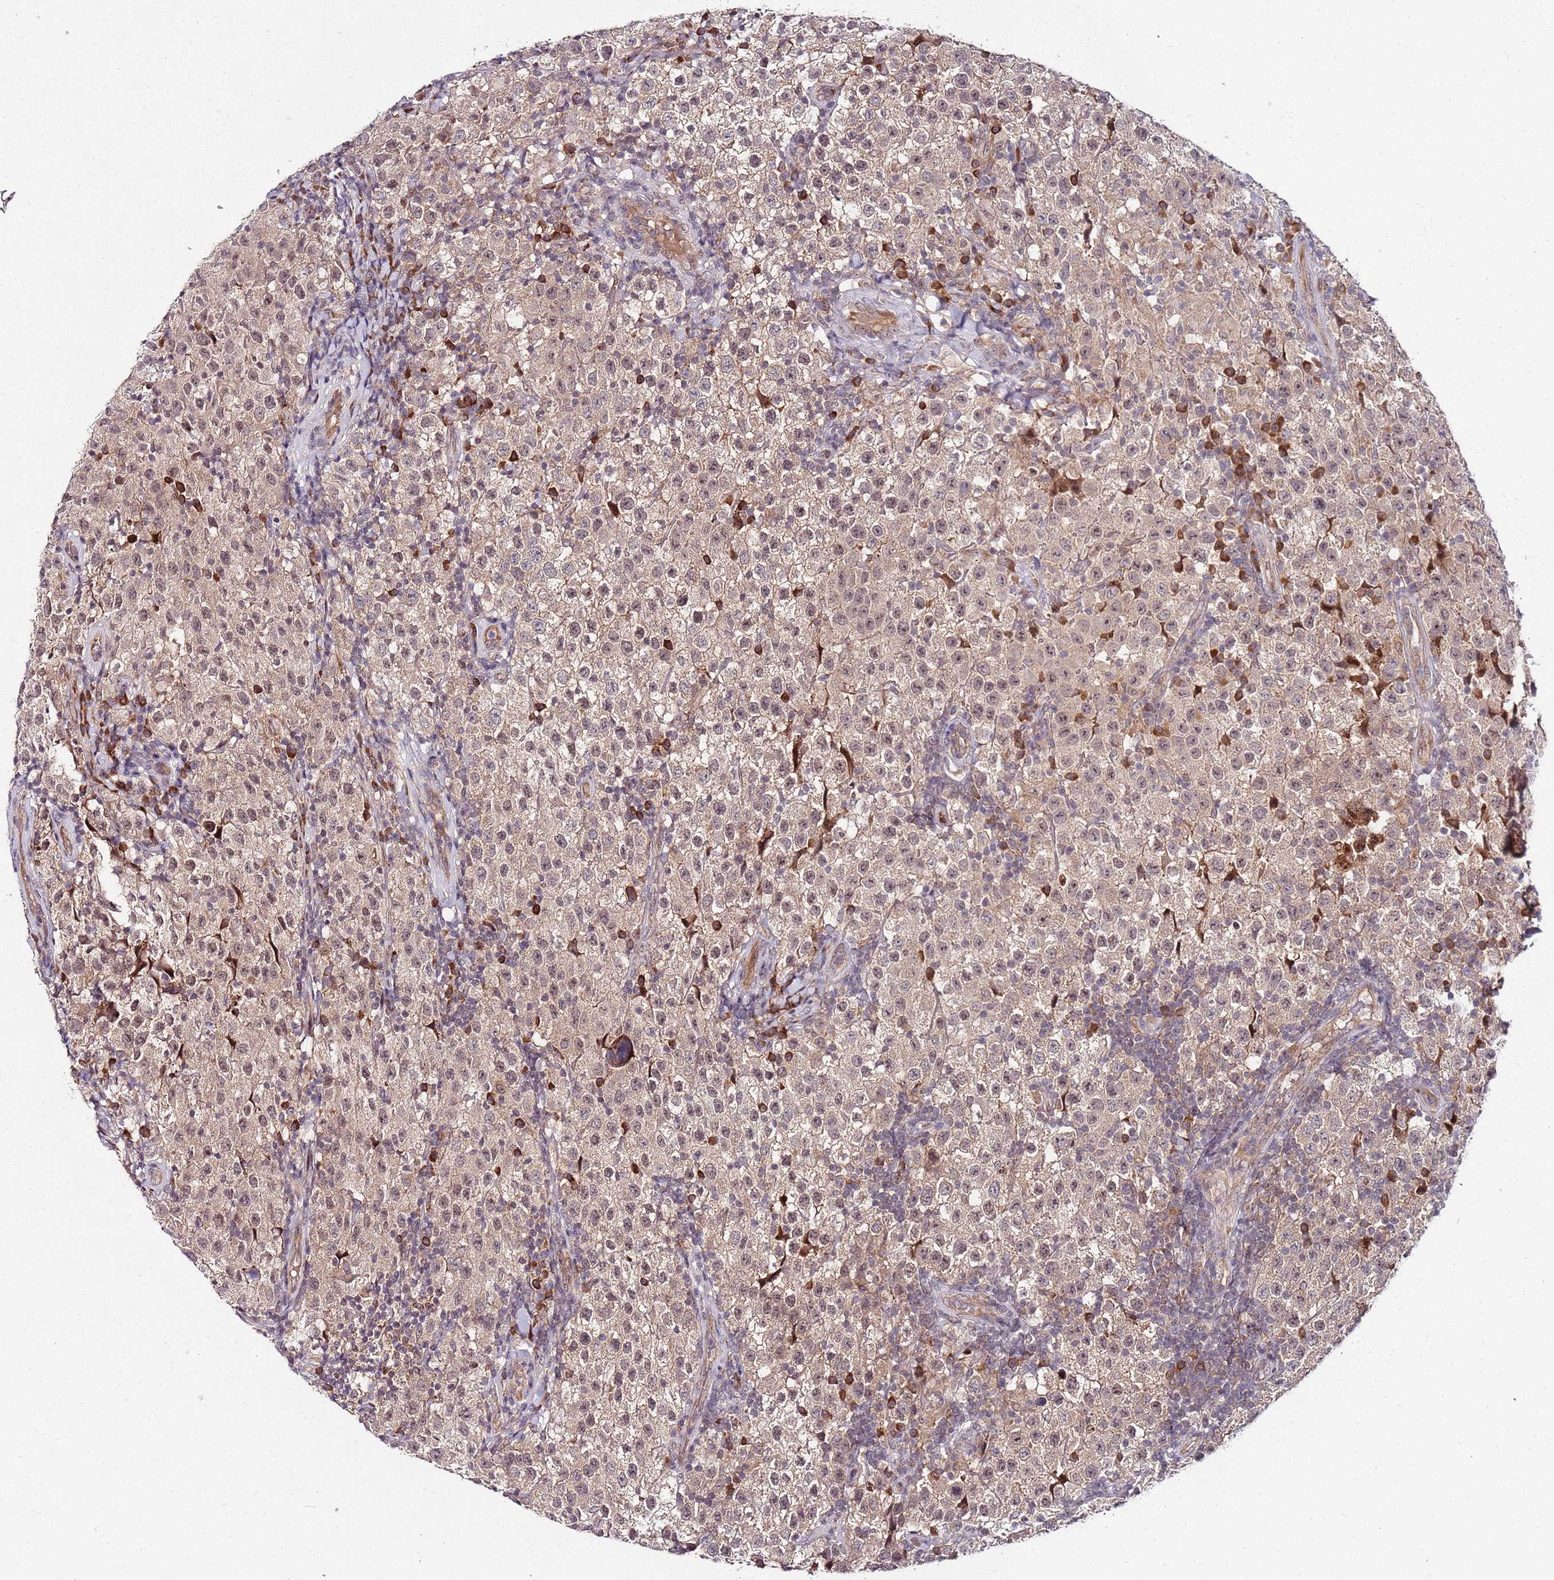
{"staining": {"intensity": "weak", "quantity": ">75%", "location": "cytoplasmic/membranous,nuclear"}, "tissue": "testis cancer", "cell_type": "Tumor cells", "image_type": "cancer", "snomed": [{"axis": "morphology", "description": "Seminoma, NOS"}, {"axis": "morphology", "description": "Carcinoma, Embryonal, NOS"}, {"axis": "topography", "description": "Testis"}], "caption": "The photomicrograph displays a brown stain indicating the presence of a protein in the cytoplasmic/membranous and nuclear of tumor cells in testis cancer.", "gene": "FBXL22", "patient": {"sex": "male", "age": 41}}